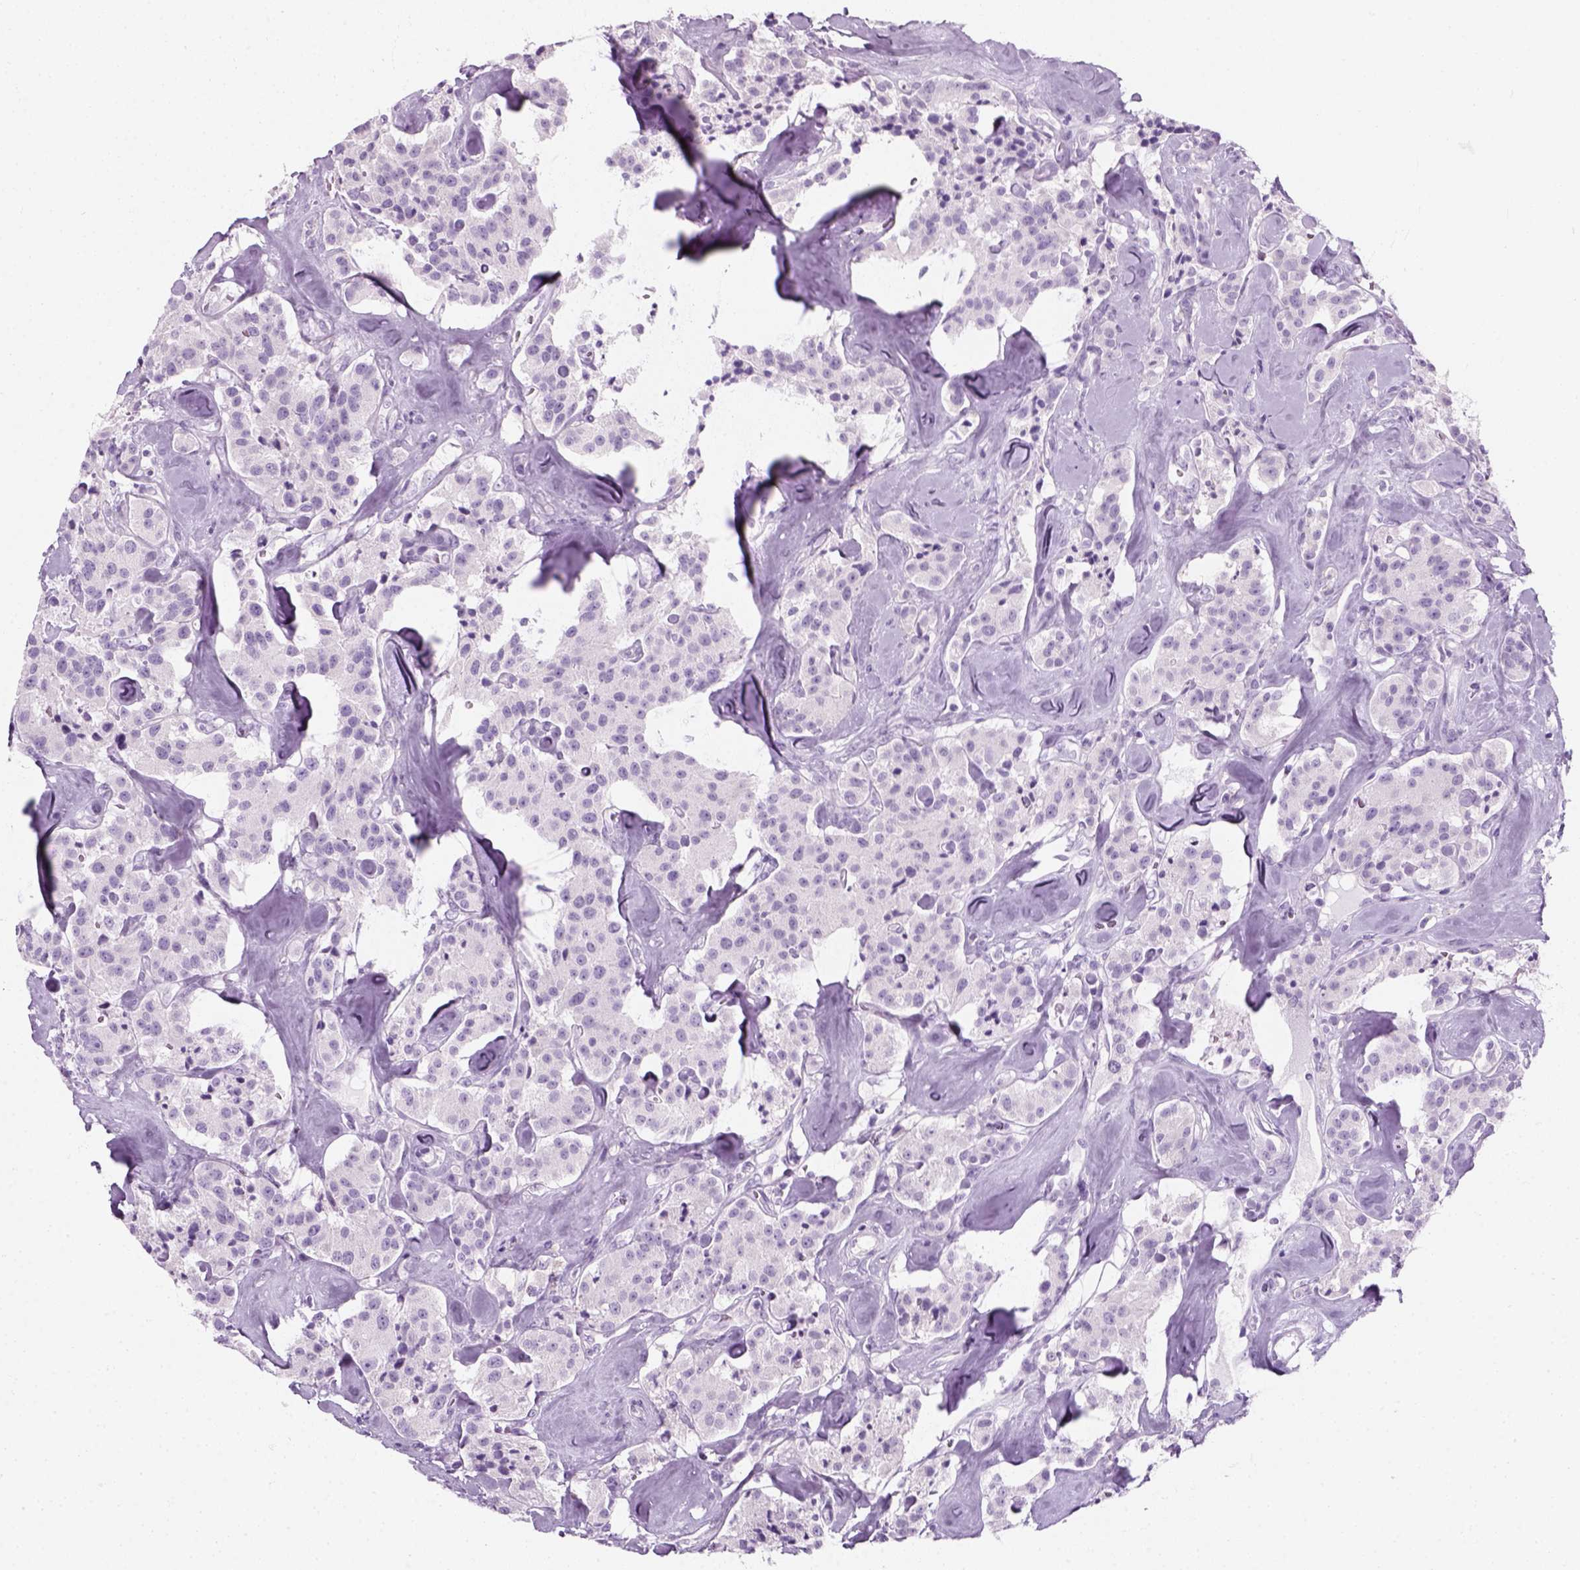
{"staining": {"intensity": "negative", "quantity": "none", "location": "none"}, "tissue": "carcinoid", "cell_type": "Tumor cells", "image_type": "cancer", "snomed": [{"axis": "morphology", "description": "Carcinoid, malignant, NOS"}, {"axis": "topography", "description": "Pancreas"}], "caption": "IHC histopathology image of human carcinoid stained for a protein (brown), which displays no staining in tumor cells.", "gene": "SLC12A5", "patient": {"sex": "male", "age": 41}}